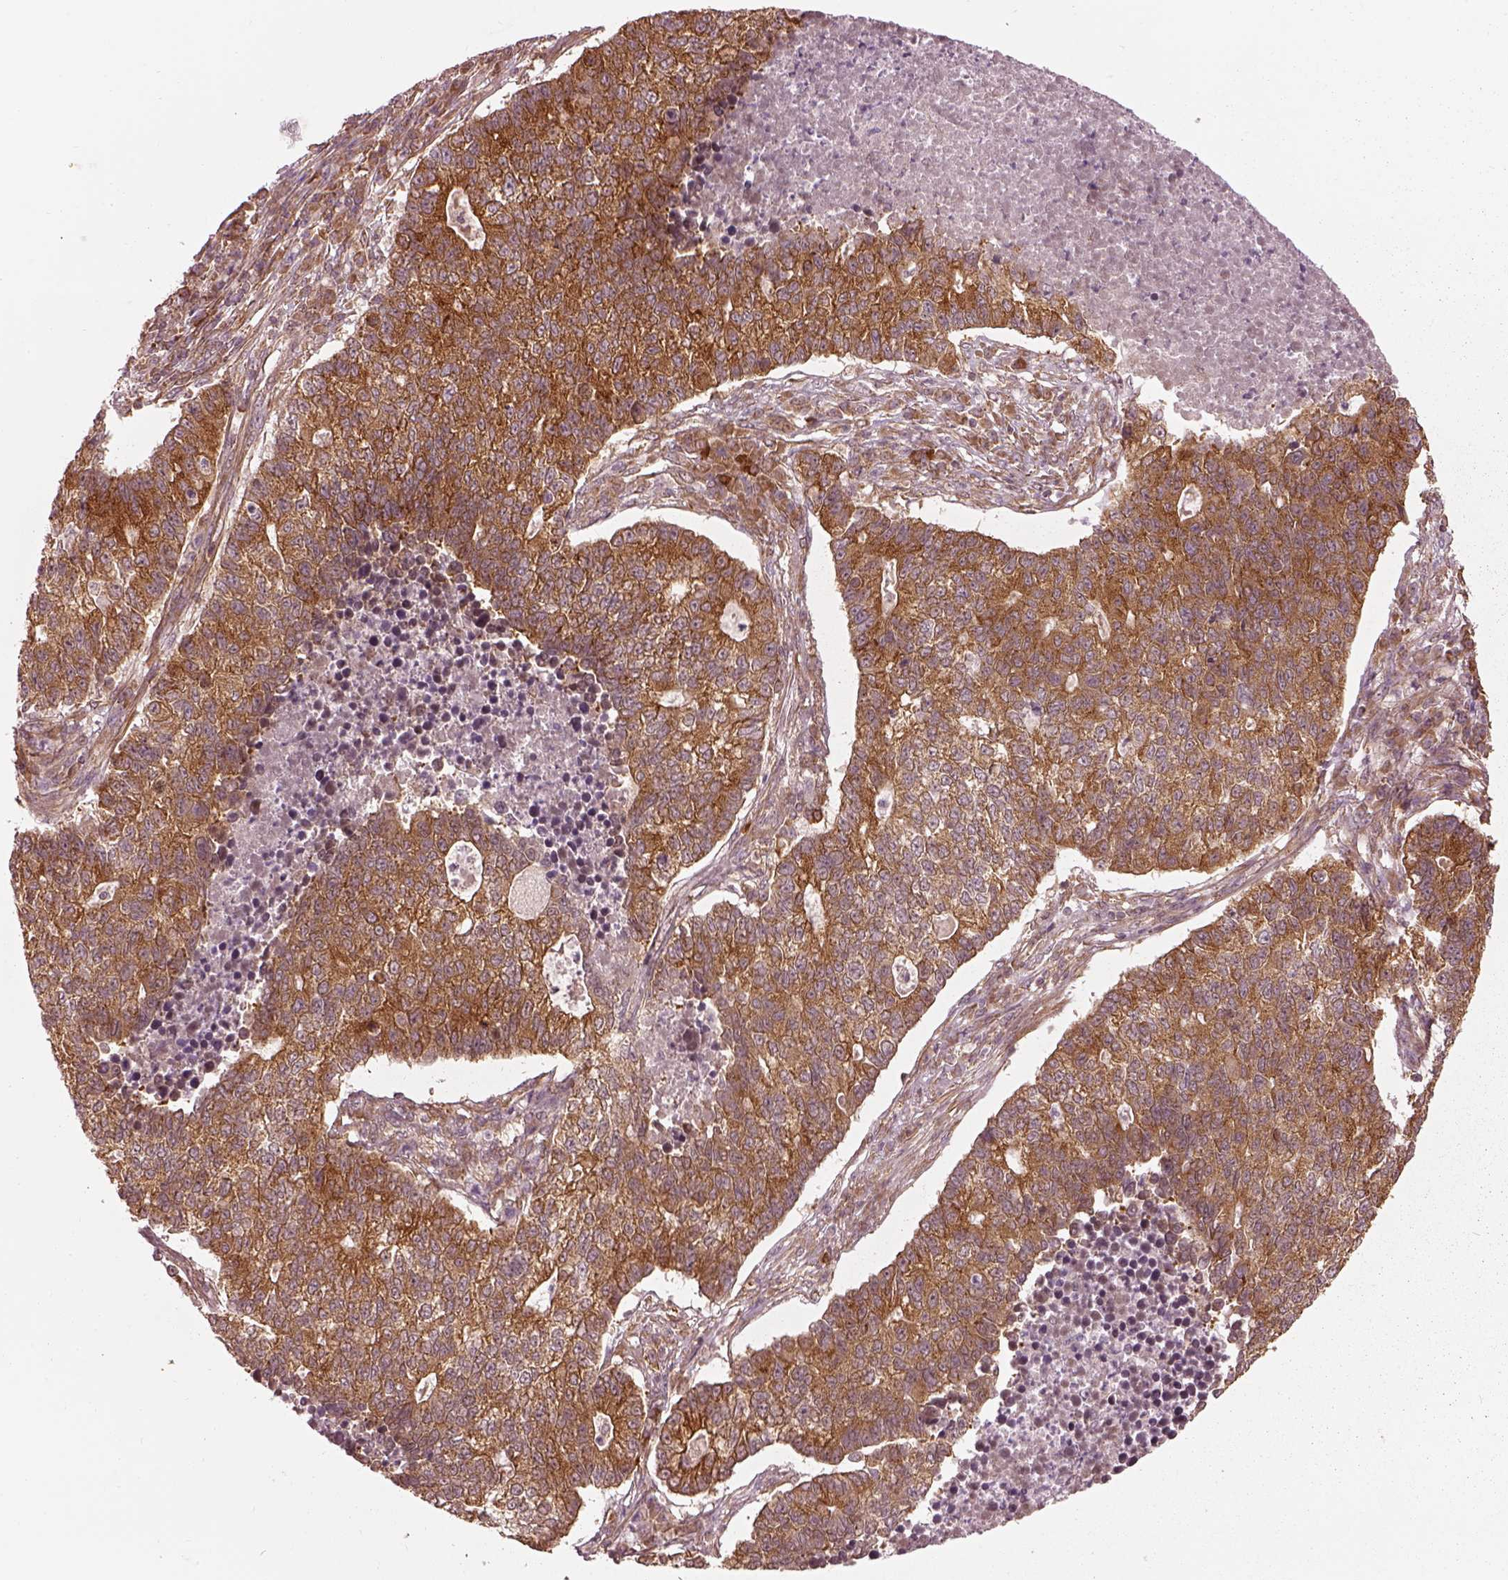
{"staining": {"intensity": "moderate", "quantity": ">75%", "location": "cytoplasmic/membranous"}, "tissue": "lung cancer", "cell_type": "Tumor cells", "image_type": "cancer", "snomed": [{"axis": "morphology", "description": "Adenocarcinoma, NOS"}, {"axis": "topography", "description": "Lung"}], "caption": "IHC (DAB) staining of adenocarcinoma (lung) reveals moderate cytoplasmic/membranous protein staining in approximately >75% of tumor cells.", "gene": "LSM14A", "patient": {"sex": "male", "age": 57}}